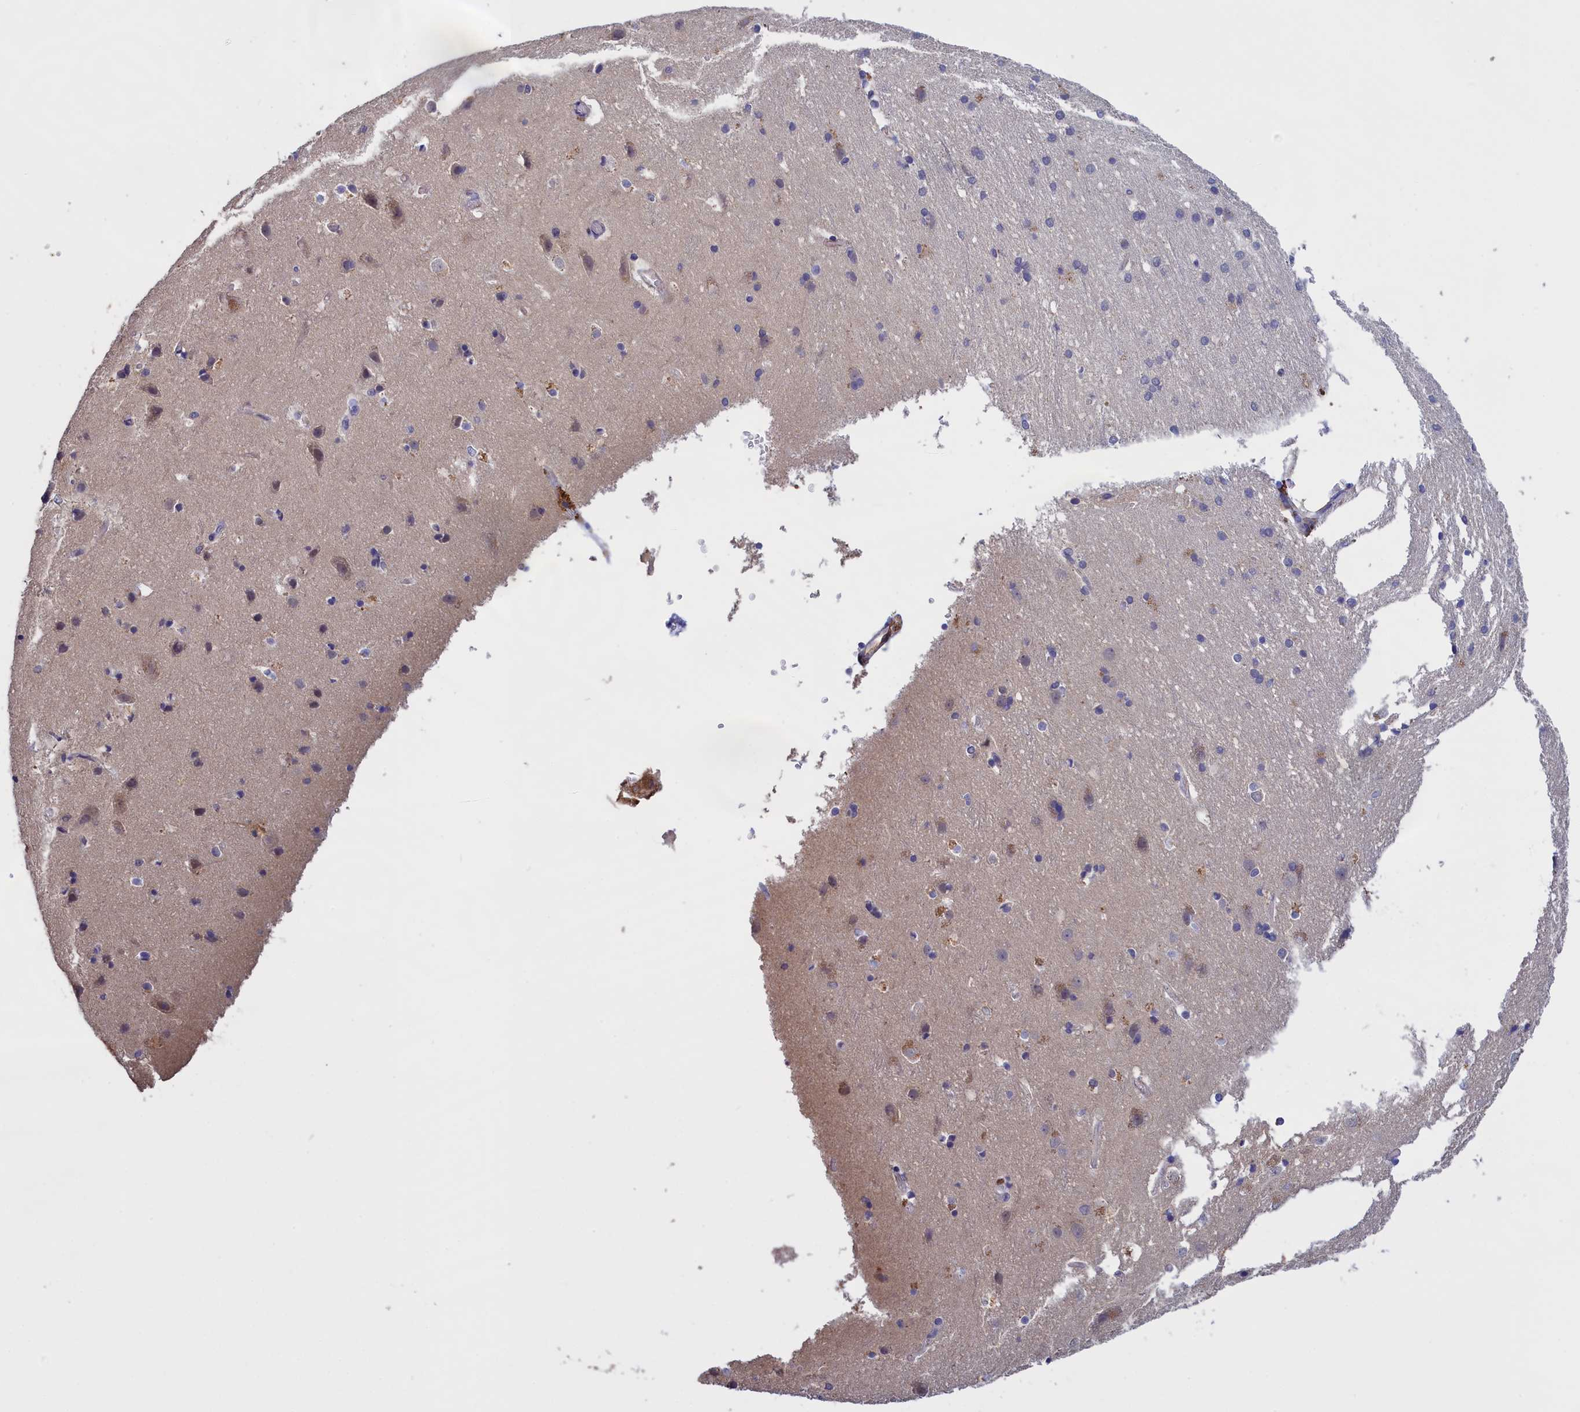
{"staining": {"intensity": "negative", "quantity": "none", "location": "none"}, "tissue": "cerebral cortex", "cell_type": "Endothelial cells", "image_type": "normal", "snomed": [{"axis": "morphology", "description": "Normal tissue, NOS"}, {"axis": "topography", "description": "Cerebral cortex"}], "caption": "This is an immunohistochemistry (IHC) micrograph of normal human cerebral cortex. There is no expression in endothelial cells.", "gene": "COL19A1", "patient": {"sex": "male", "age": 54}}